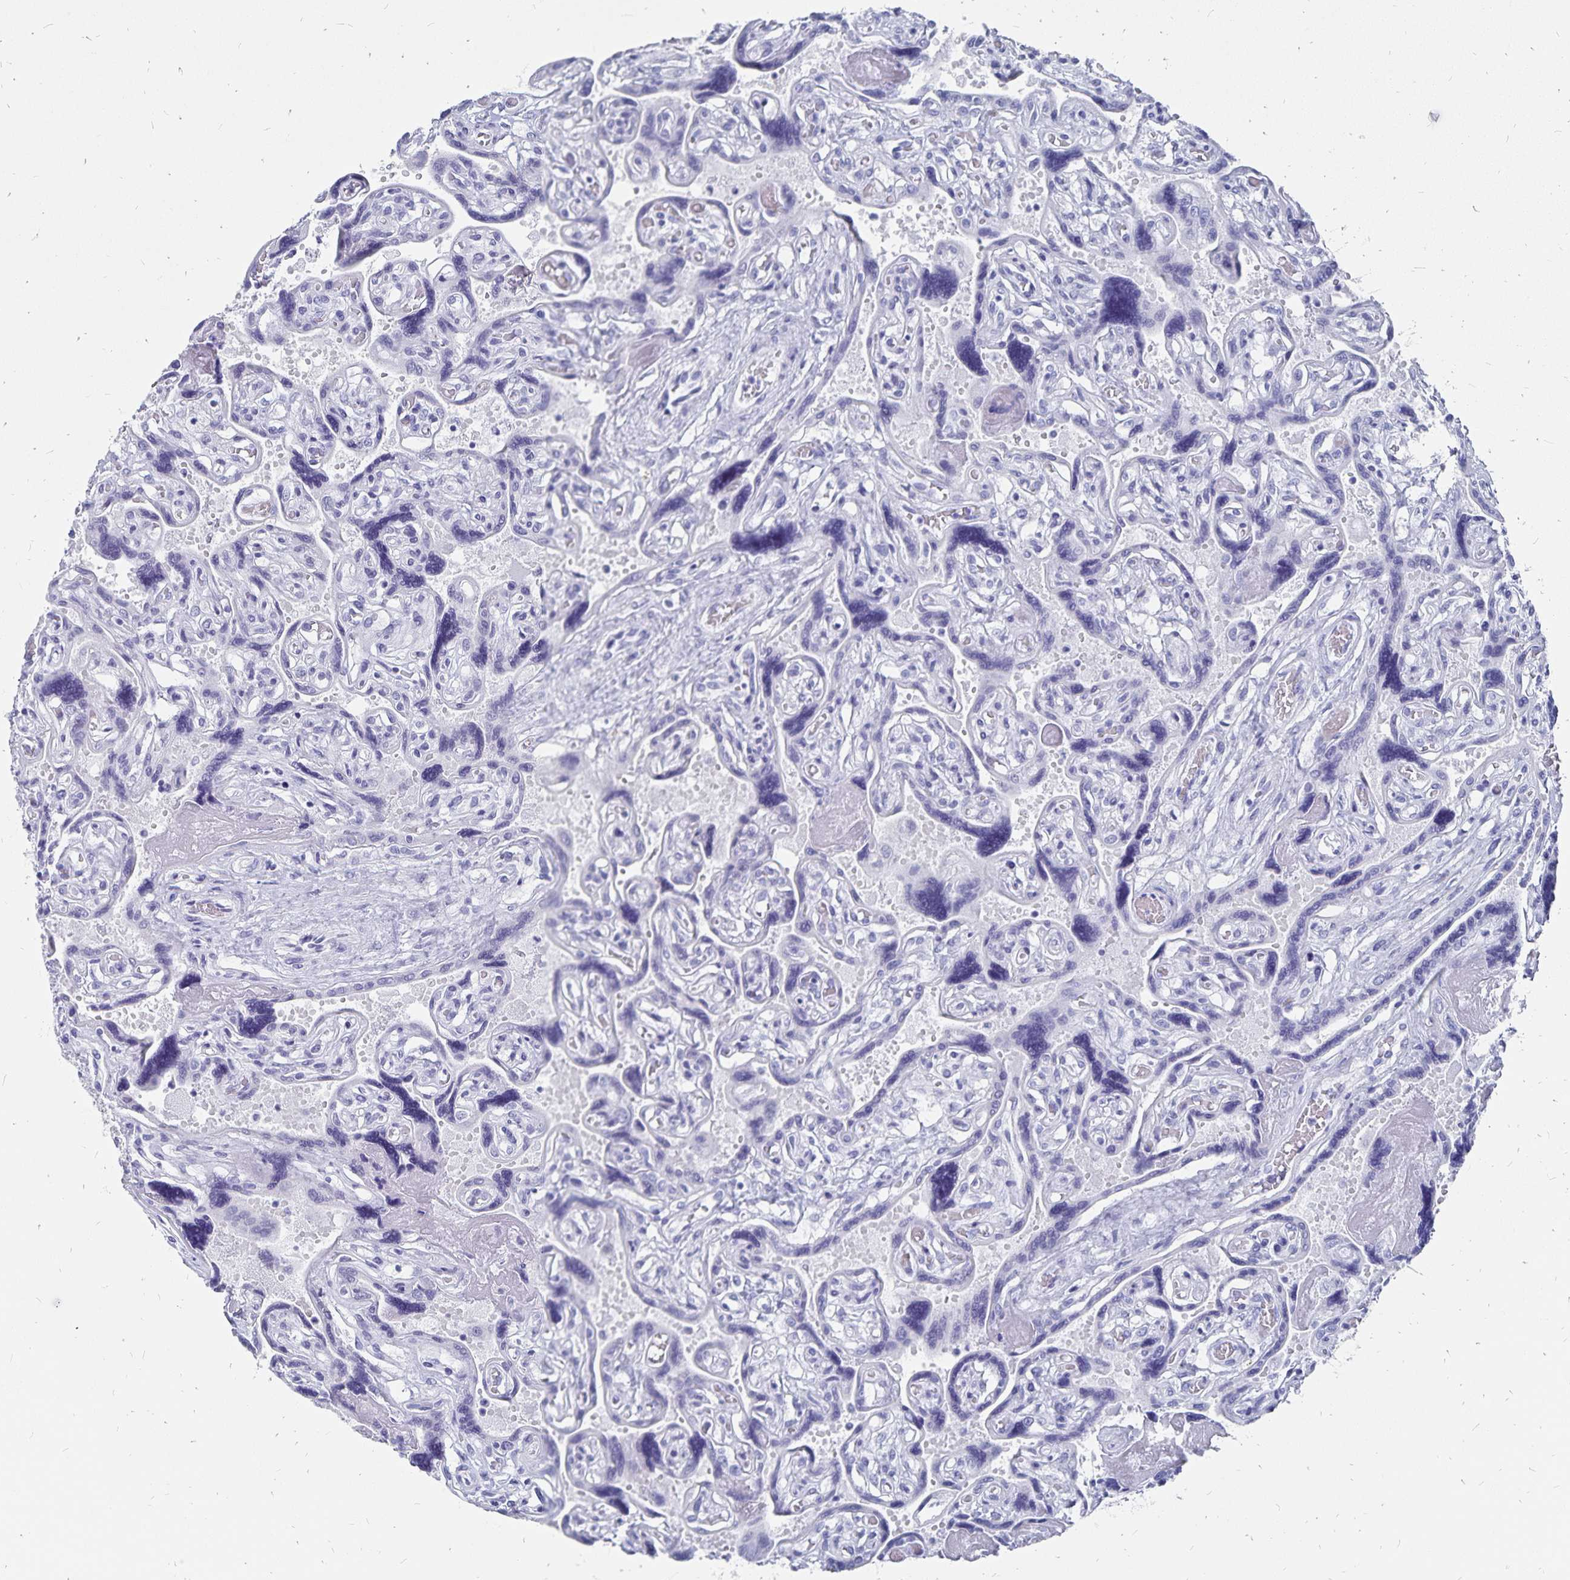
{"staining": {"intensity": "negative", "quantity": "none", "location": "none"}, "tissue": "placenta", "cell_type": "Decidual cells", "image_type": "normal", "snomed": [{"axis": "morphology", "description": "Normal tissue, NOS"}, {"axis": "topography", "description": "Placenta"}], "caption": "IHC photomicrograph of benign placenta: placenta stained with DAB shows no significant protein positivity in decidual cells. (Stains: DAB immunohistochemistry (IHC) with hematoxylin counter stain, Microscopy: brightfield microscopy at high magnification).", "gene": "ADH1A", "patient": {"sex": "female", "age": 32}}